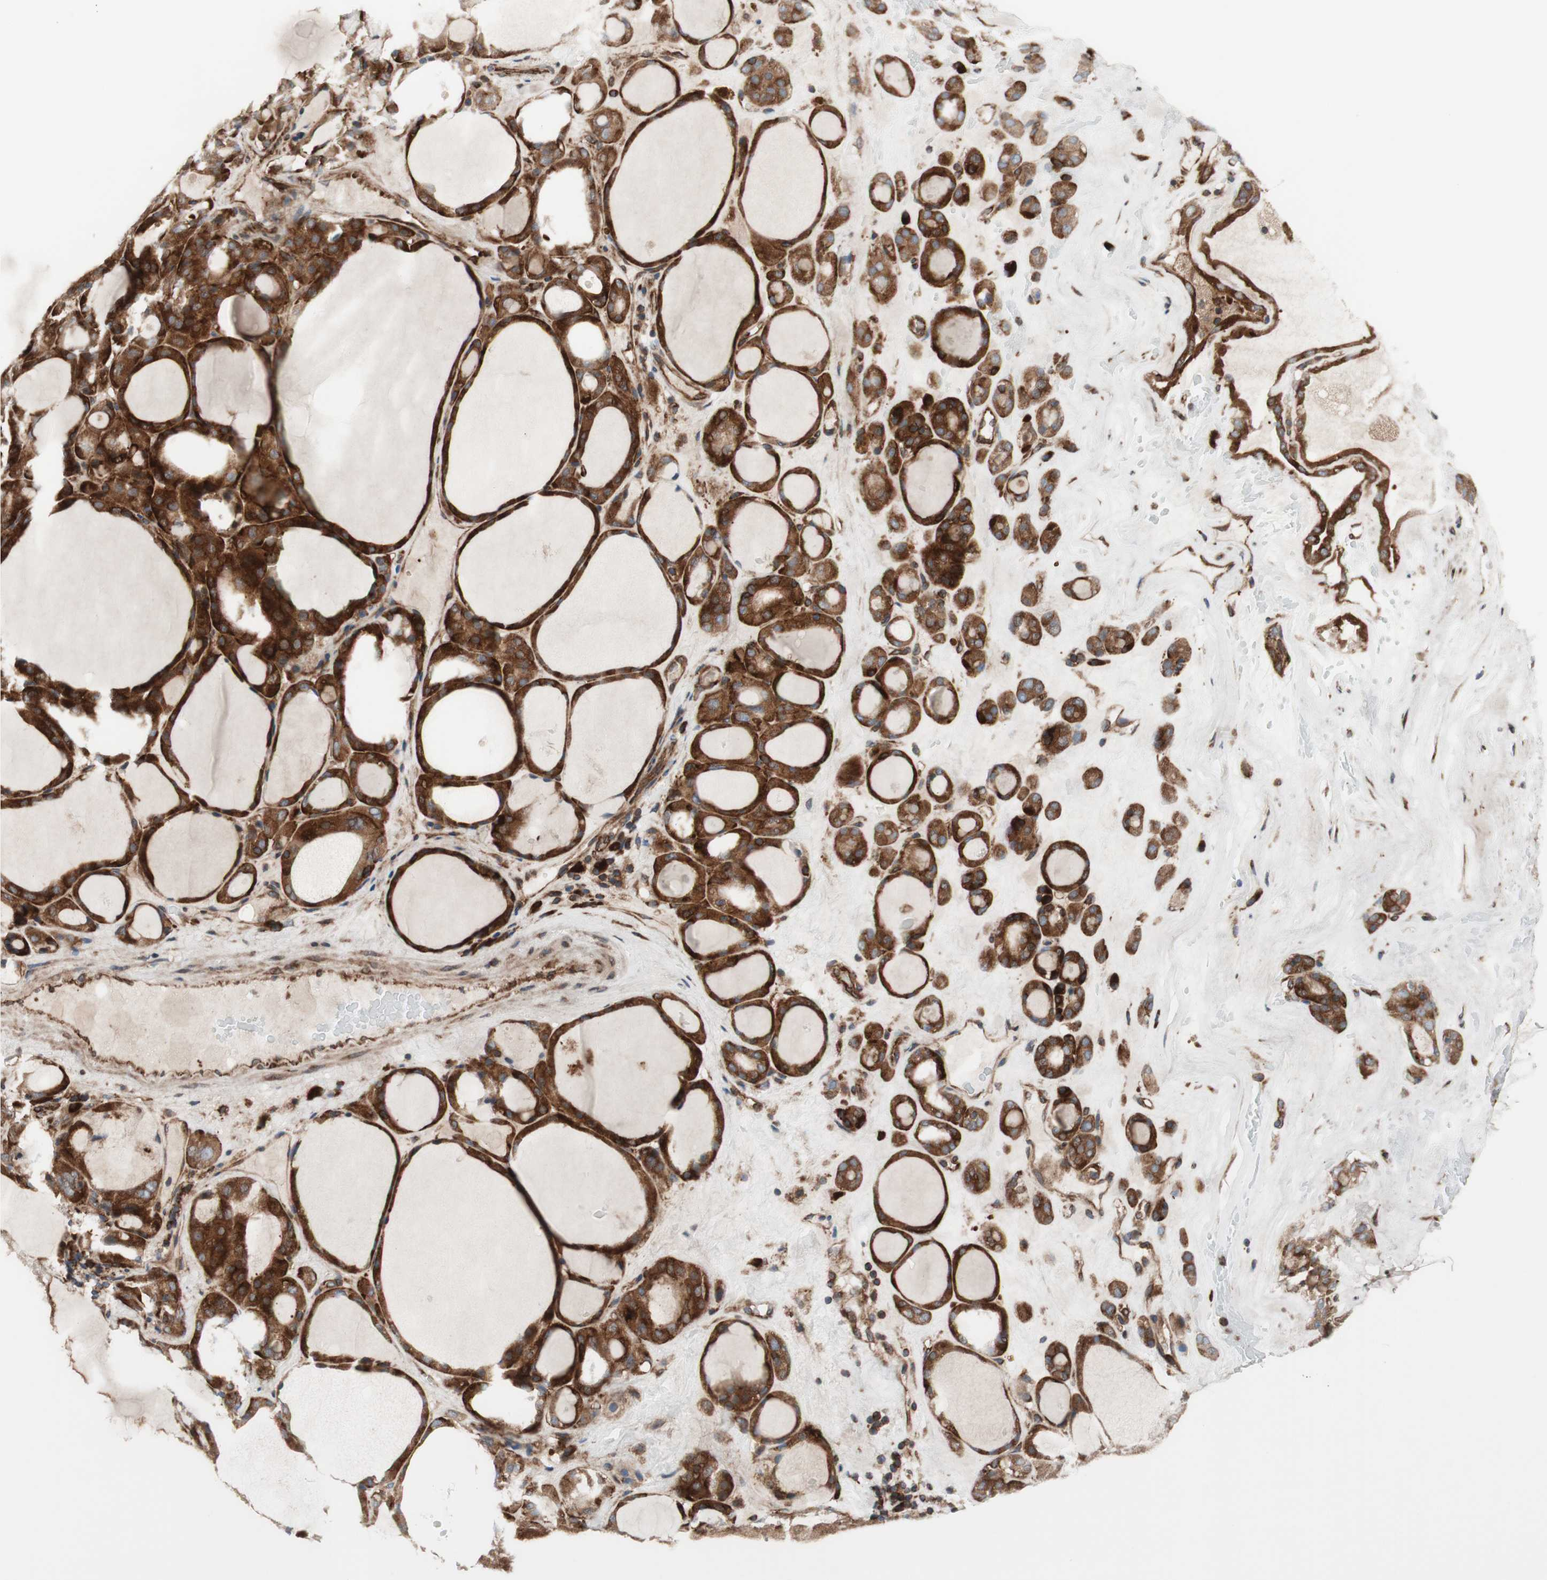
{"staining": {"intensity": "moderate", "quantity": ">75%", "location": "cytoplasmic/membranous"}, "tissue": "thyroid gland", "cell_type": "Glandular cells", "image_type": "normal", "snomed": [{"axis": "morphology", "description": "Normal tissue, NOS"}, {"axis": "morphology", "description": "Carcinoma, NOS"}, {"axis": "topography", "description": "Thyroid gland"}], "caption": "Immunohistochemistry (IHC) histopathology image of normal human thyroid gland stained for a protein (brown), which shows medium levels of moderate cytoplasmic/membranous positivity in about >75% of glandular cells.", "gene": "CCN4", "patient": {"sex": "female", "age": 86}}